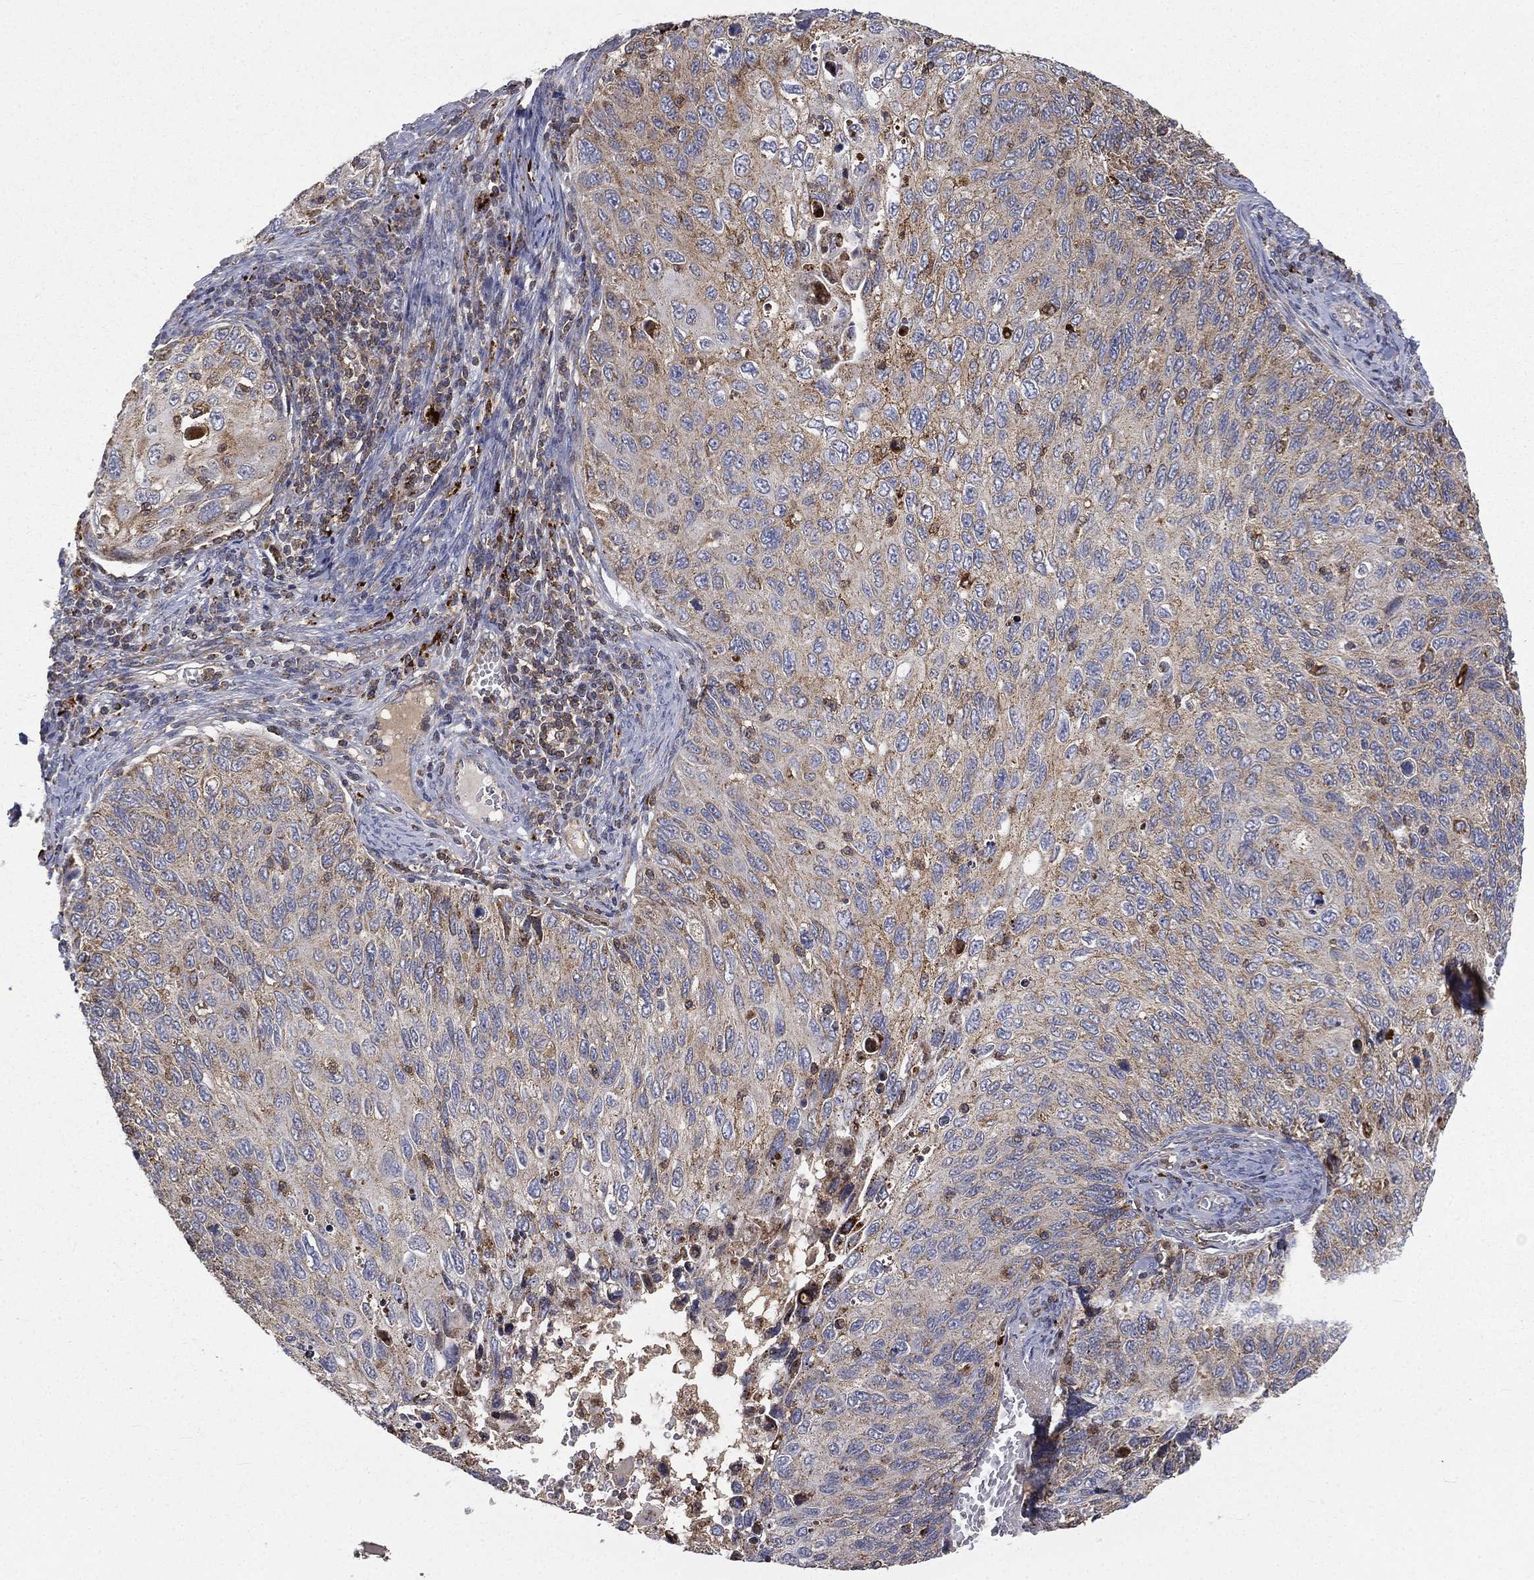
{"staining": {"intensity": "moderate", "quantity": "25%-75%", "location": "cytoplasmic/membranous"}, "tissue": "cervical cancer", "cell_type": "Tumor cells", "image_type": "cancer", "snomed": [{"axis": "morphology", "description": "Squamous cell carcinoma, NOS"}, {"axis": "topography", "description": "Cervix"}], "caption": "A micrograph of squamous cell carcinoma (cervical) stained for a protein exhibits moderate cytoplasmic/membranous brown staining in tumor cells.", "gene": "RIN3", "patient": {"sex": "female", "age": 70}}